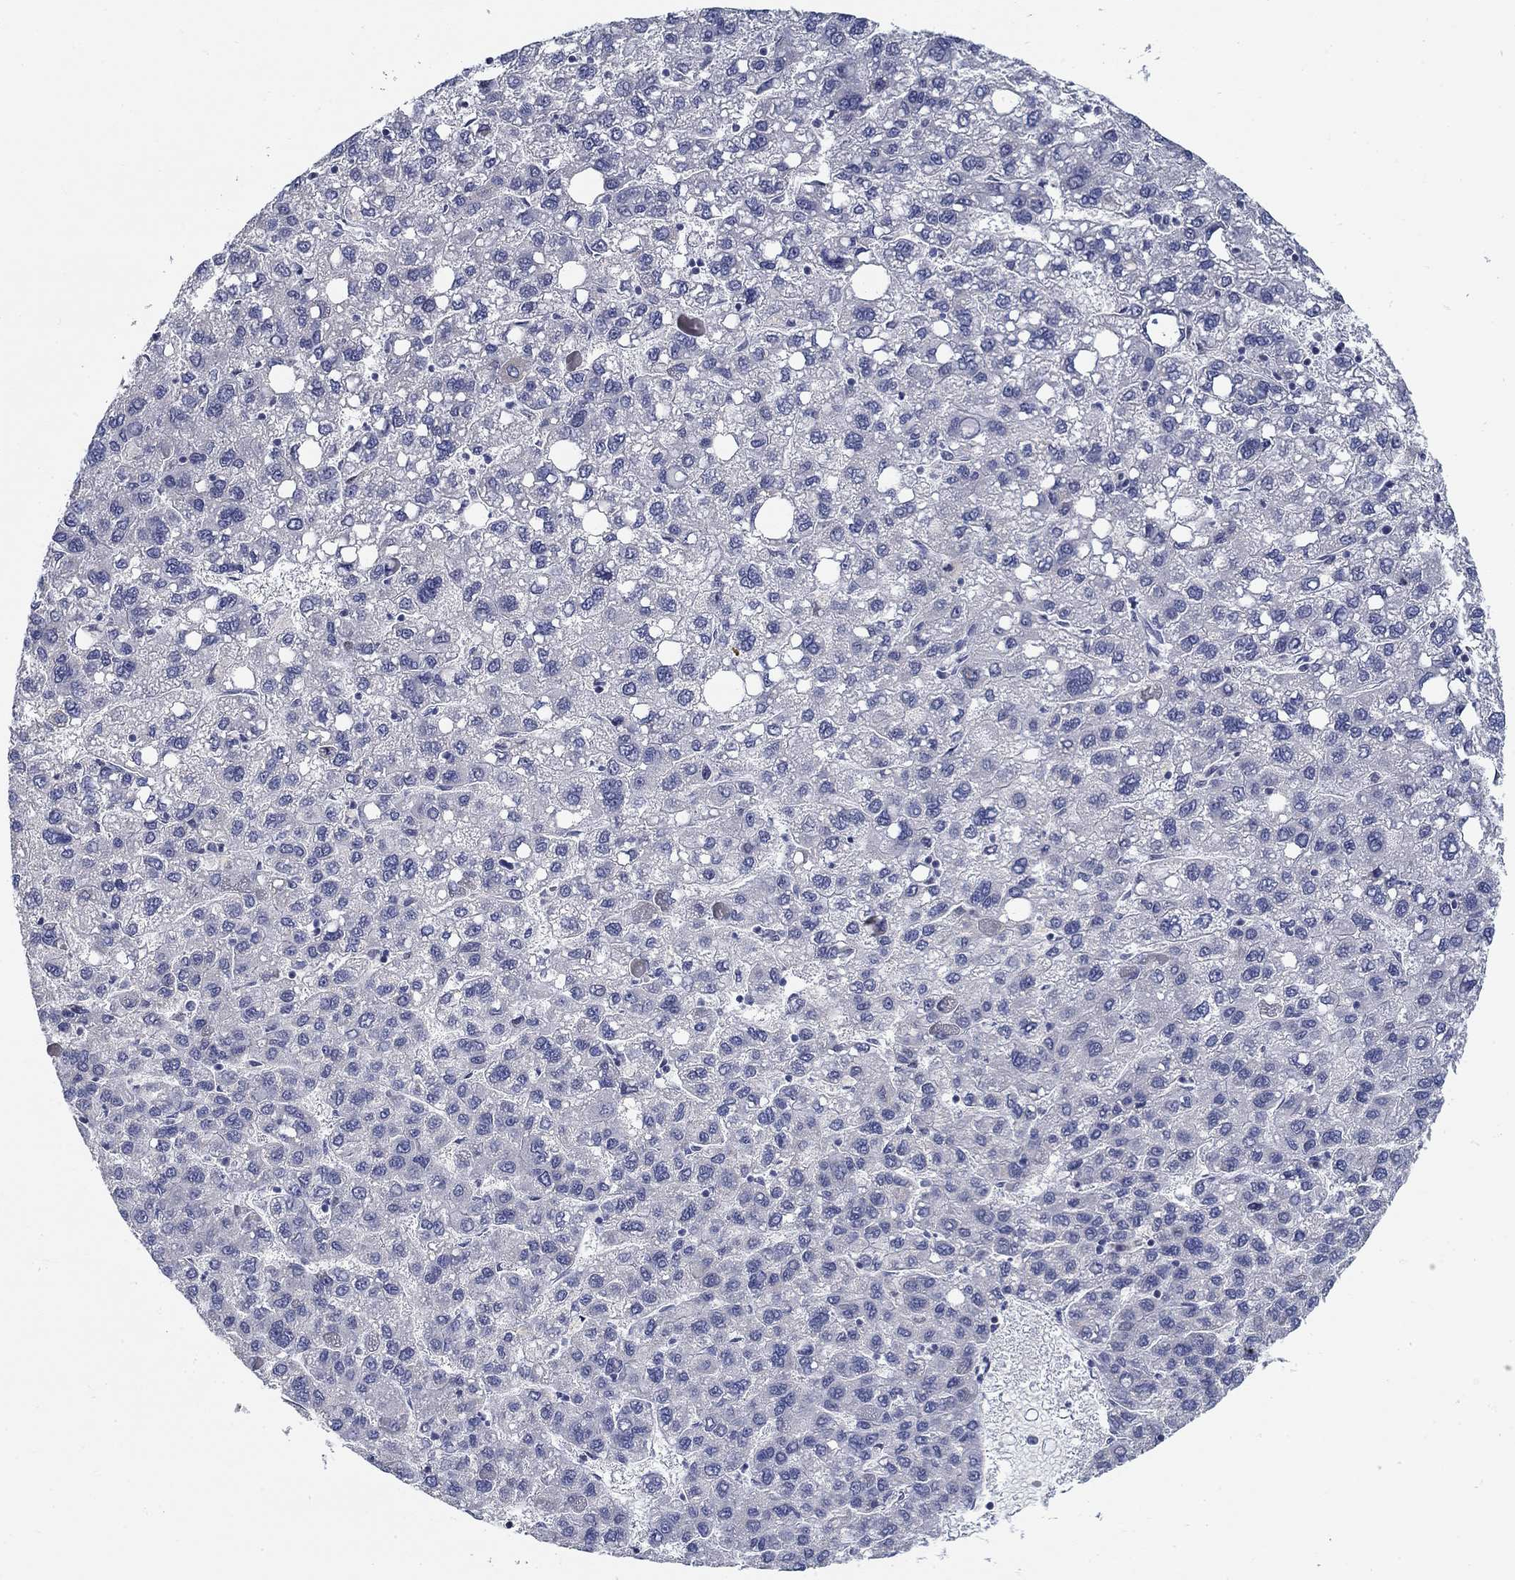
{"staining": {"intensity": "negative", "quantity": "none", "location": "none"}, "tissue": "liver cancer", "cell_type": "Tumor cells", "image_type": "cancer", "snomed": [{"axis": "morphology", "description": "Carcinoma, Hepatocellular, NOS"}, {"axis": "topography", "description": "Liver"}], "caption": "DAB immunohistochemical staining of human liver cancer (hepatocellular carcinoma) shows no significant staining in tumor cells.", "gene": "SMIM18", "patient": {"sex": "female", "age": 82}}